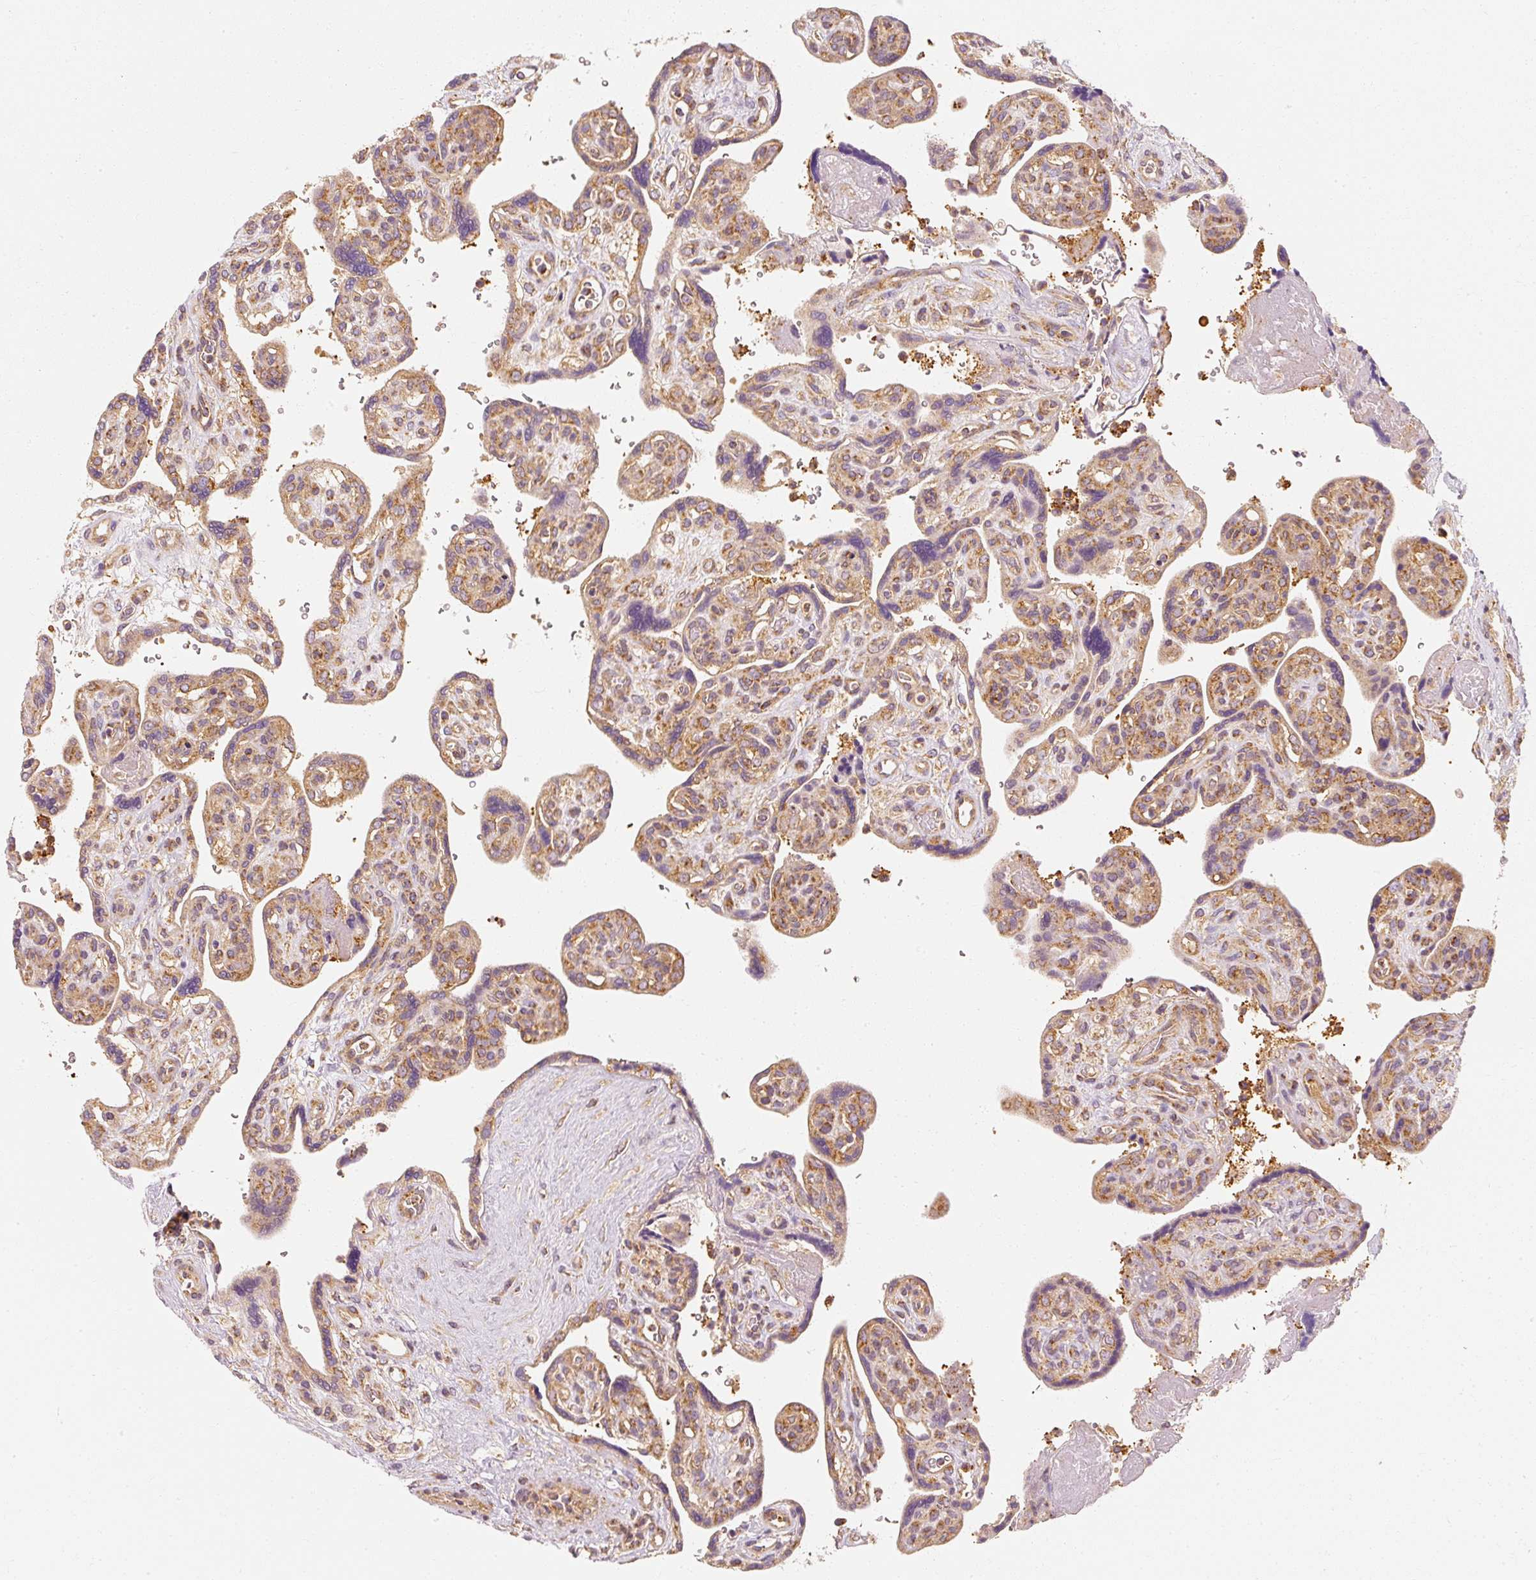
{"staining": {"intensity": "weak", "quantity": ">75%", "location": "cytoplasmic/membranous"}, "tissue": "placenta", "cell_type": "Decidual cells", "image_type": "normal", "snomed": [{"axis": "morphology", "description": "Normal tissue, NOS"}, {"axis": "topography", "description": "Placenta"}], "caption": "The image shows staining of unremarkable placenta, revealing weak cytoplasmic/membranous protein expression (brown color) within decidual cells.", "gene": "TOMM40", "patient": {"sex": "female", "age": 39}}